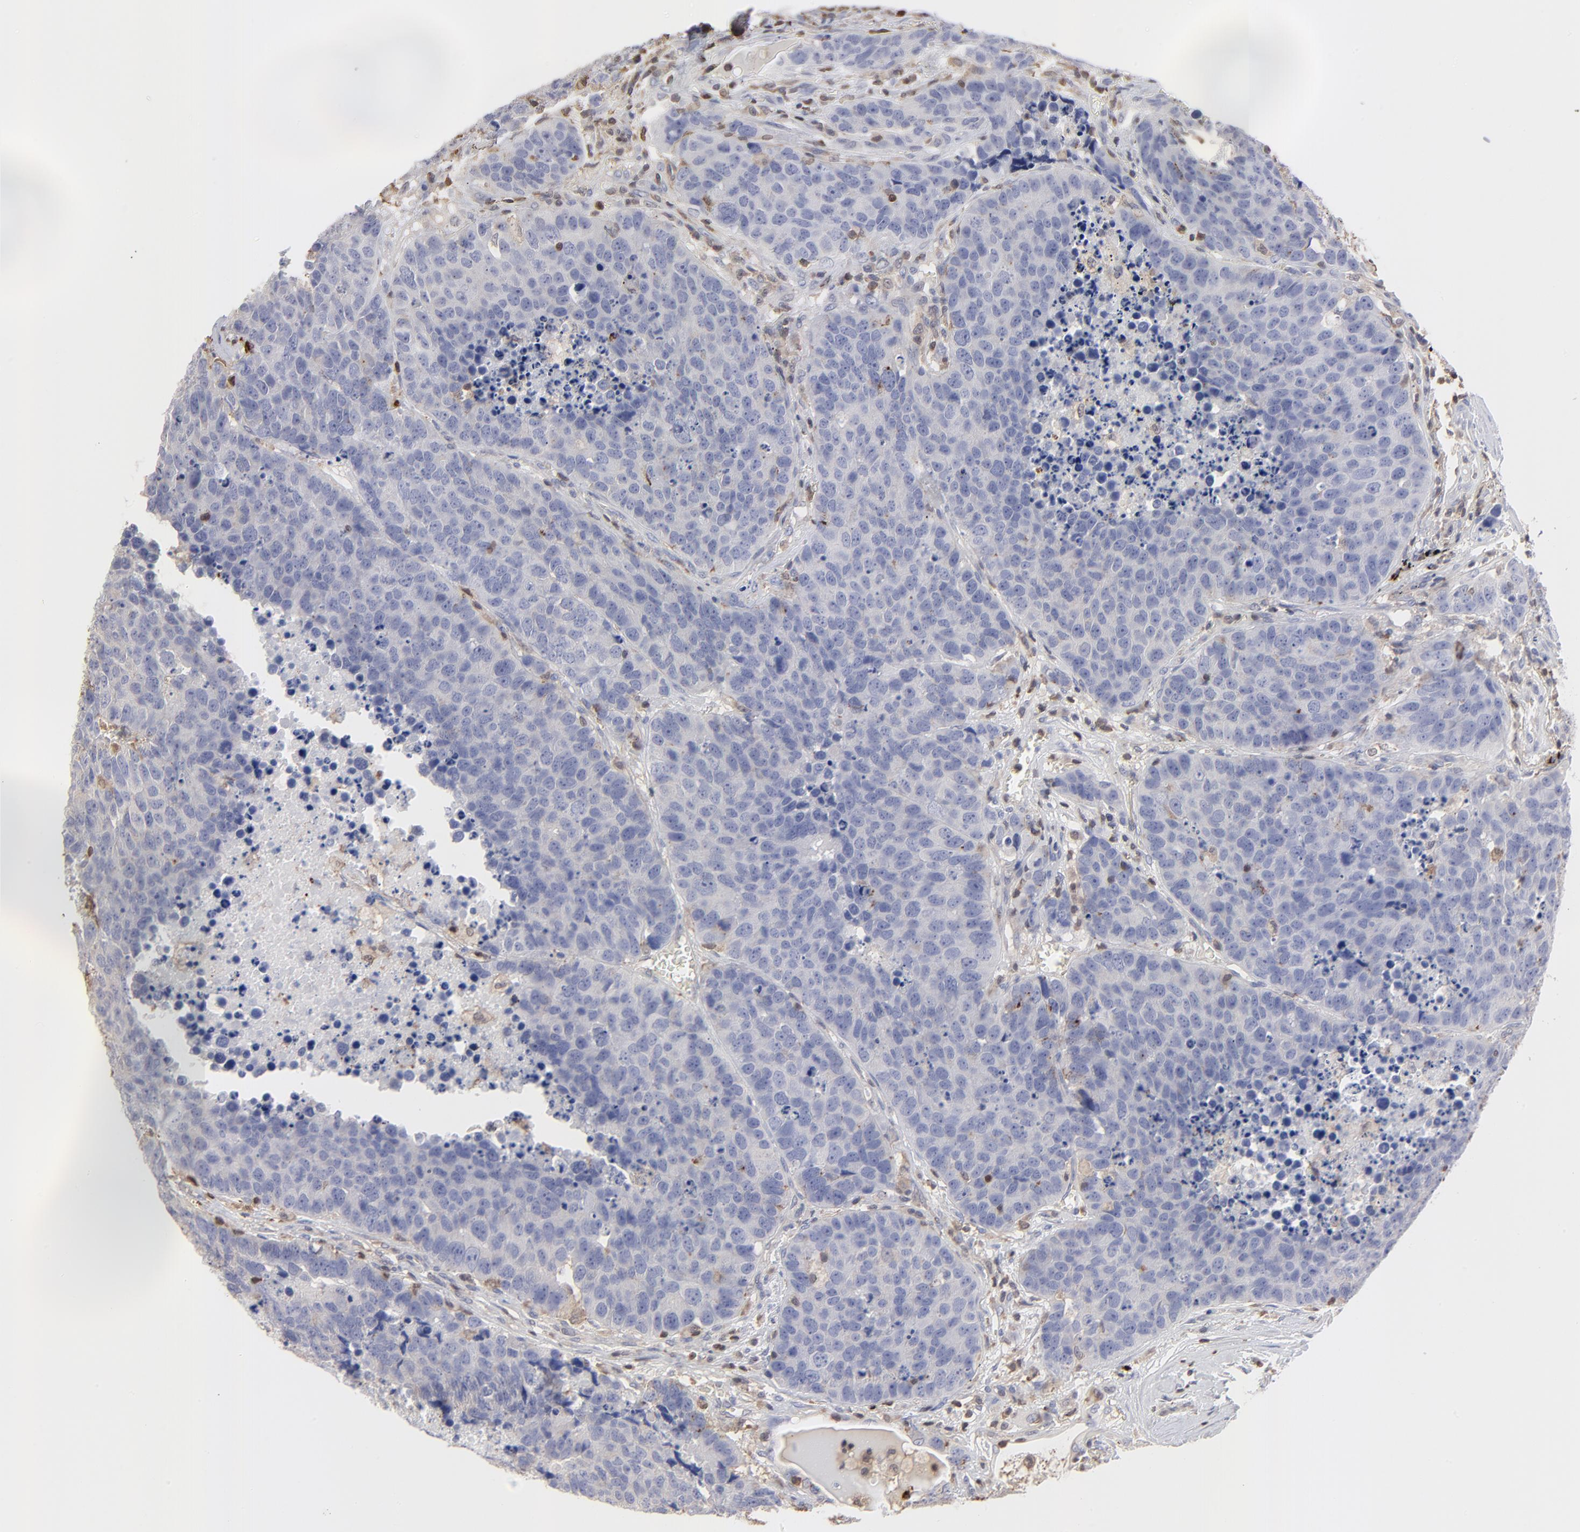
{"staining": {"intensity": "negative", "quantity": "none", "location": "none"}, "tissue": "carcinoid", "cell_type": "Tumor cells", "image_type": "cancer", "snomed": [{"axis": "morphology", "description": "Carcinoid, malignant, NOS"}, {"axis": "topography", "description": "Lung"}], "caption": "DAB immunohistochemical staining of human carcinoid demonstrates no significant expression in tumor cells.", "gene": "TBXT", "patient": {"sex": "male", "age": 60}}